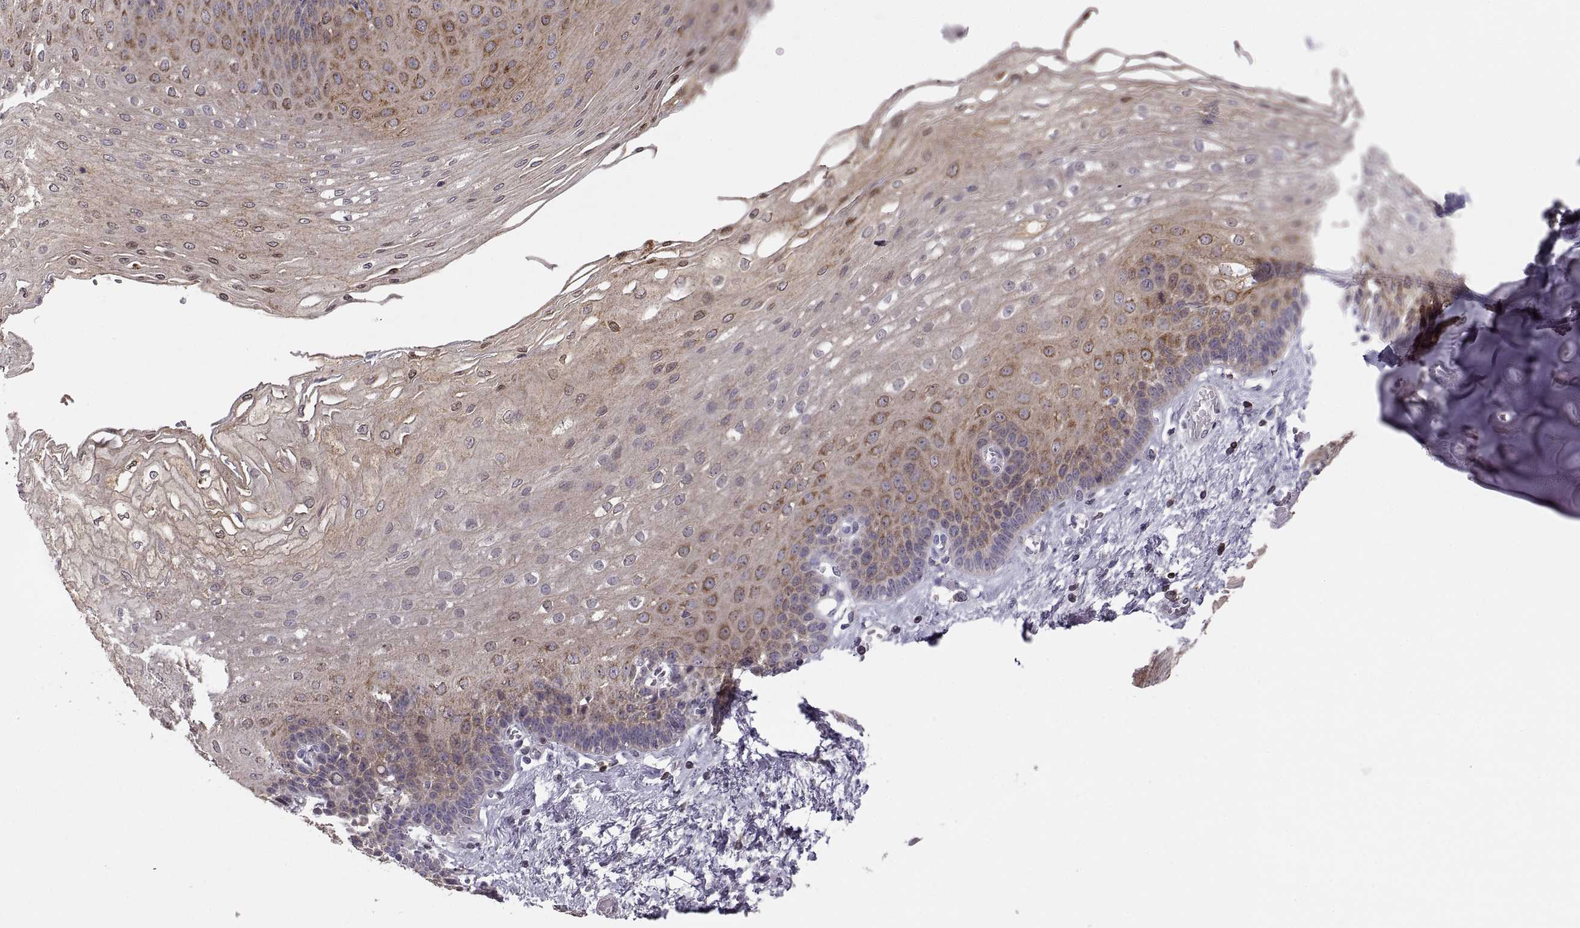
{"staining": {"intensity": "moderate", "quantity": "<25%", "location": "cytoplasmic/membranous"}, "tissue": "esophagus", "cell_type": "Squamous epithelial cells", "image_type": "normal", "snomed": [{"axis": "morphology", "description": "Normal tissue, NOS"}, {"axis": "topography", "description": "Esophagus"}], "caption": "Immunohistochemistry (IHC) of unremarkable esophagus exhibits low levels of moderate cytoplasmic/membranous staining in approximately <25% of squamous epithelial cells.", "gene": "EZR", "patient": {"sex": "female", "age": 62}}